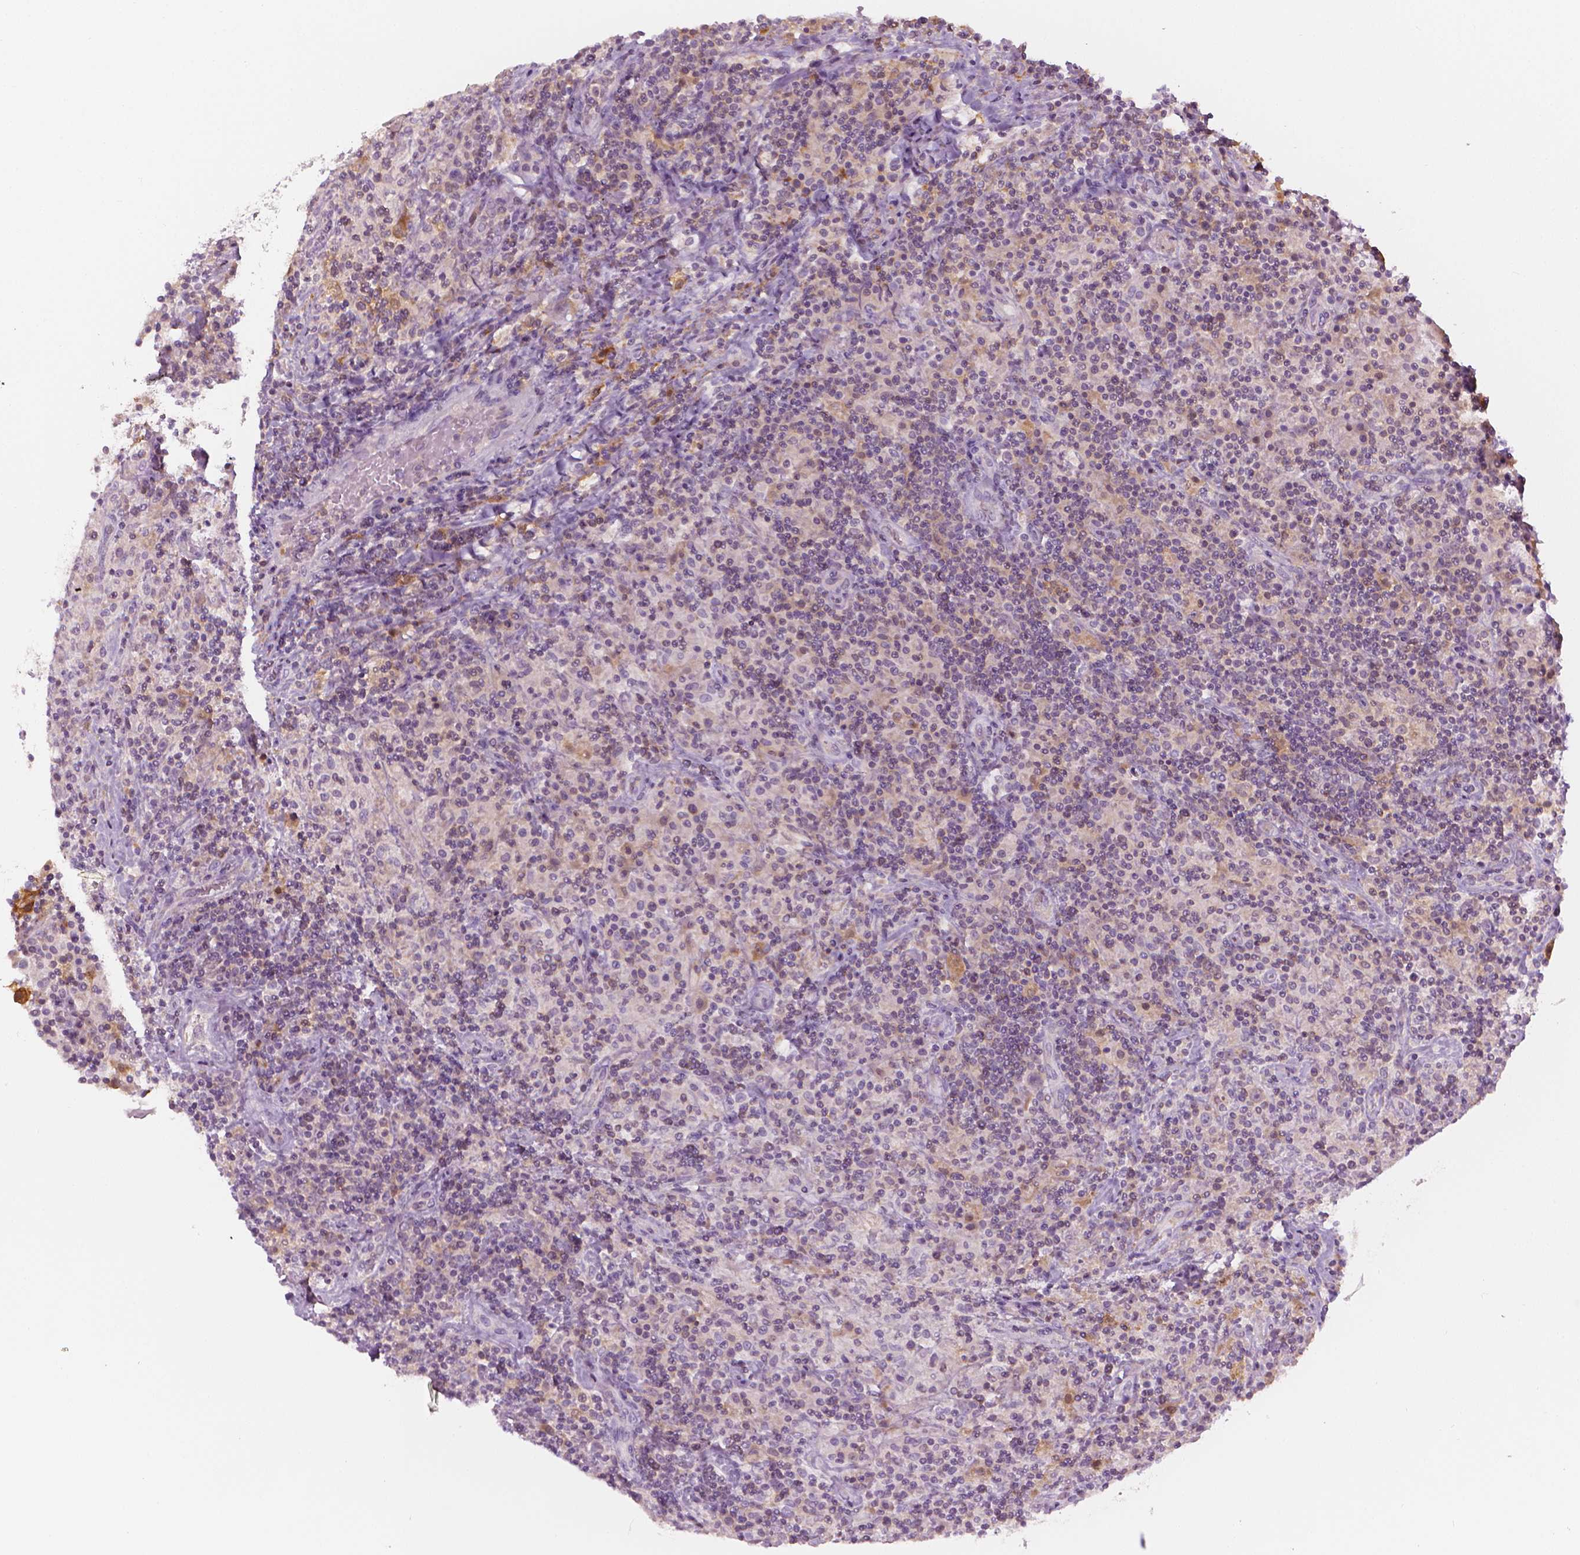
{"staining": {"intensity": "negative", "quantity": "none", "location": "none"}, "tissue": "lymphoma", "cell_type": "Tumor cells", "image_type": "cancer", "snomed": [{"axis": "morphology", "description": "Hodgkin's disease, NOS"}, {"axis": "topography", "description": "Lymph node"}], "caption": "Lymphoma stained for a protein using immunohistochemistry (IHC) reveals no staining tumor cells.", "gene": "SHMT1", "patient": {"sex": "male", "age": 70}}